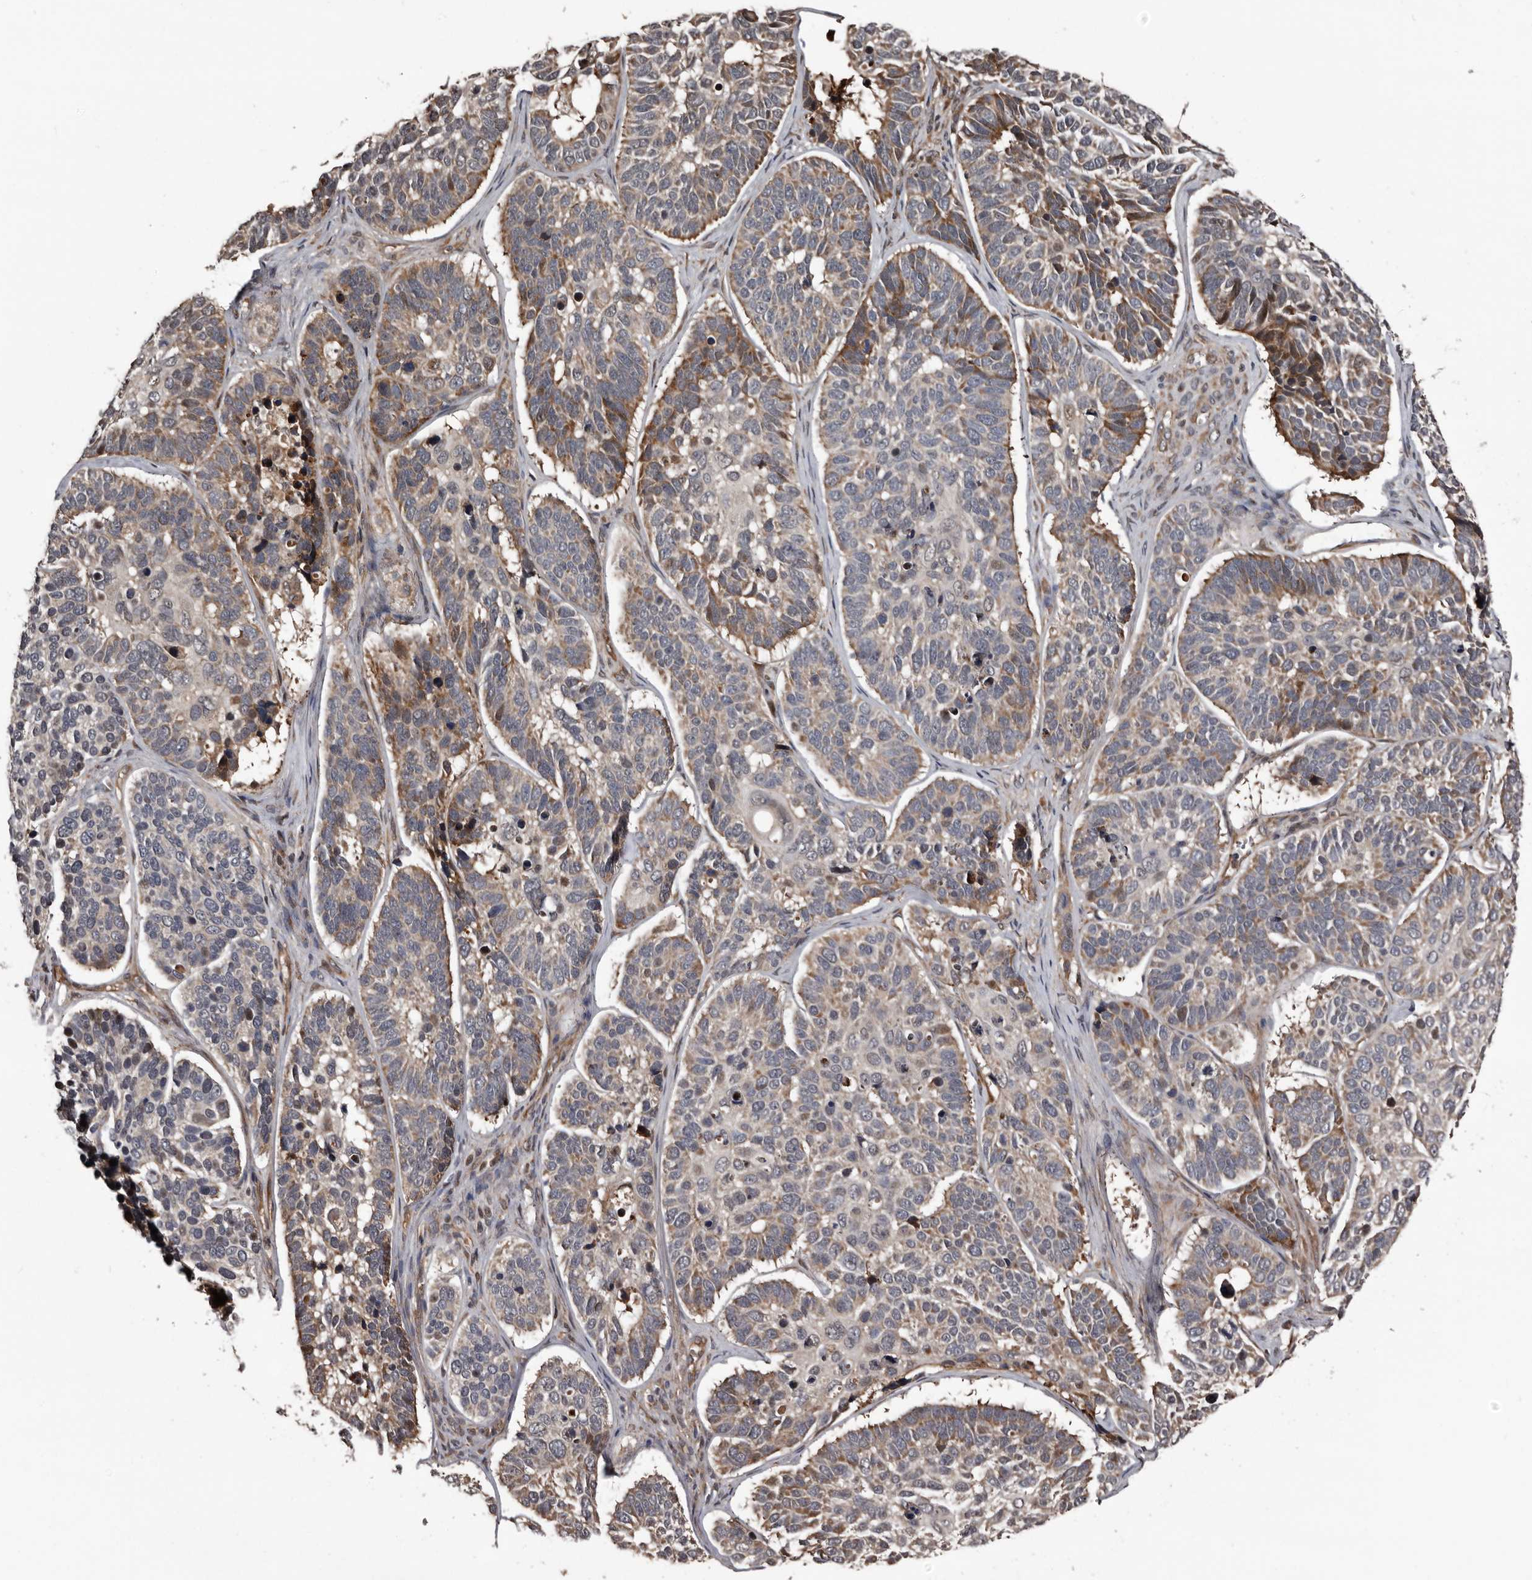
{"staining": {"intensity": "moderate", "quantity": "<25%", "location": "cytoplasmic/membranous"}, "tissue": "skin cancer", "cell_type": "Tumor cells", "image_type": "cancer", "snomed": [{"axis": "morphology", "description": "Basal cell carcinoma"}, {"axis": "topography", "description": "Skin"}], "caption": "A brown stain shows moderate cytoplasmic/membranous expression of a protein in human skin basal cell carcinoma tumor cells.", "gene": "SERTAD4", "patient": {"sex": "male", "age": 62}}